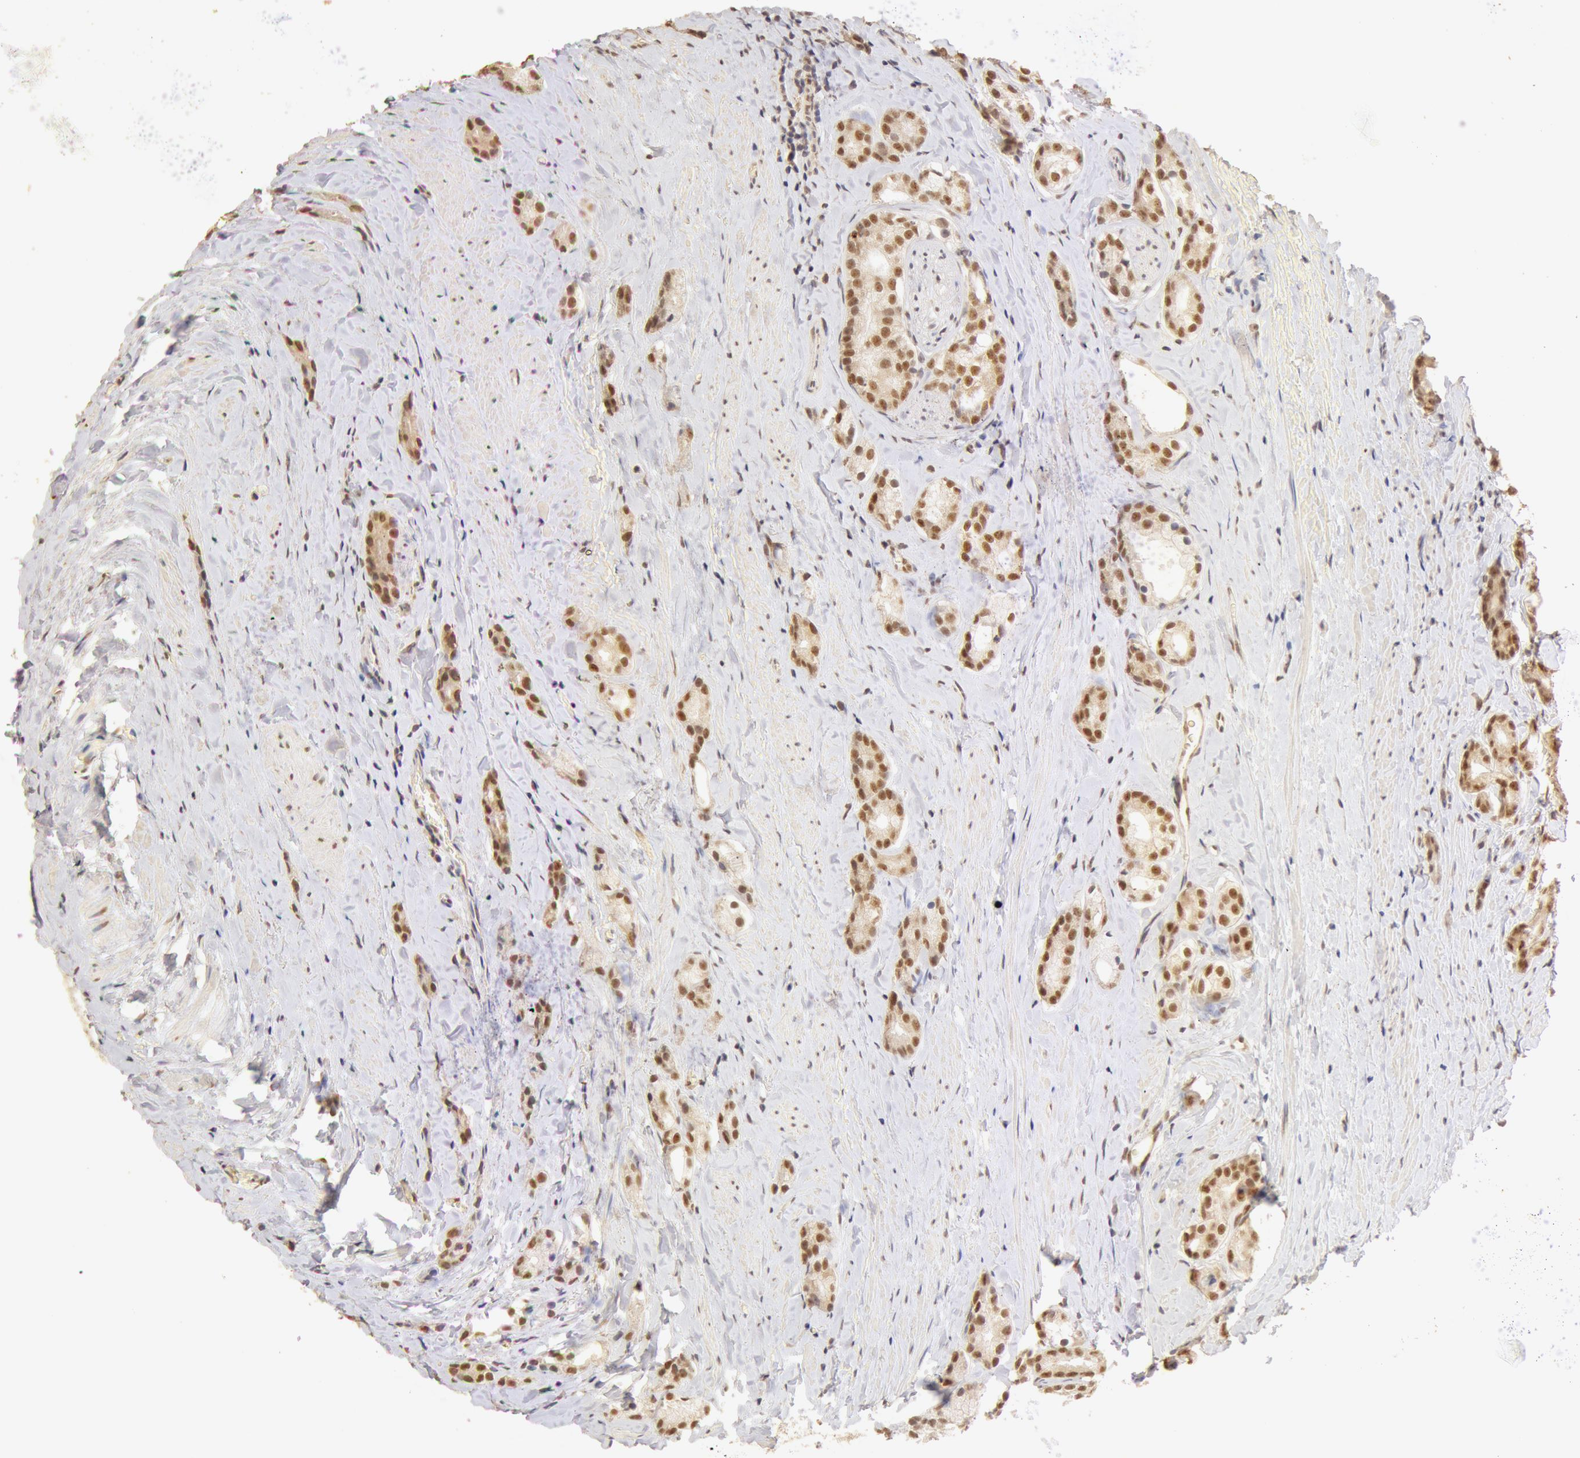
{"staining": {"intensity": "moderate", "quantity": ">75%", "location": "cytoplasmic/membranous,nuclear"}, "tissue": "prostate cancer", "cell_type": "Tumor cells", "image_type": "cancer", "snomed": [{"axis": "morphology", "description": "Adenocarcinoma, Medium grade"}, {"axis": "topography", "description": "Prostate"}], "caption": "Prostate cancer (medium-grade adenocarcinoma) stained with a brown dye reveals moderate cytoplasmic/membranous and nuclear positive staining in approximately >75% of tumor cells.", "gene": "SNRNP70", "patient": {"sex": "male", "age": 59}}